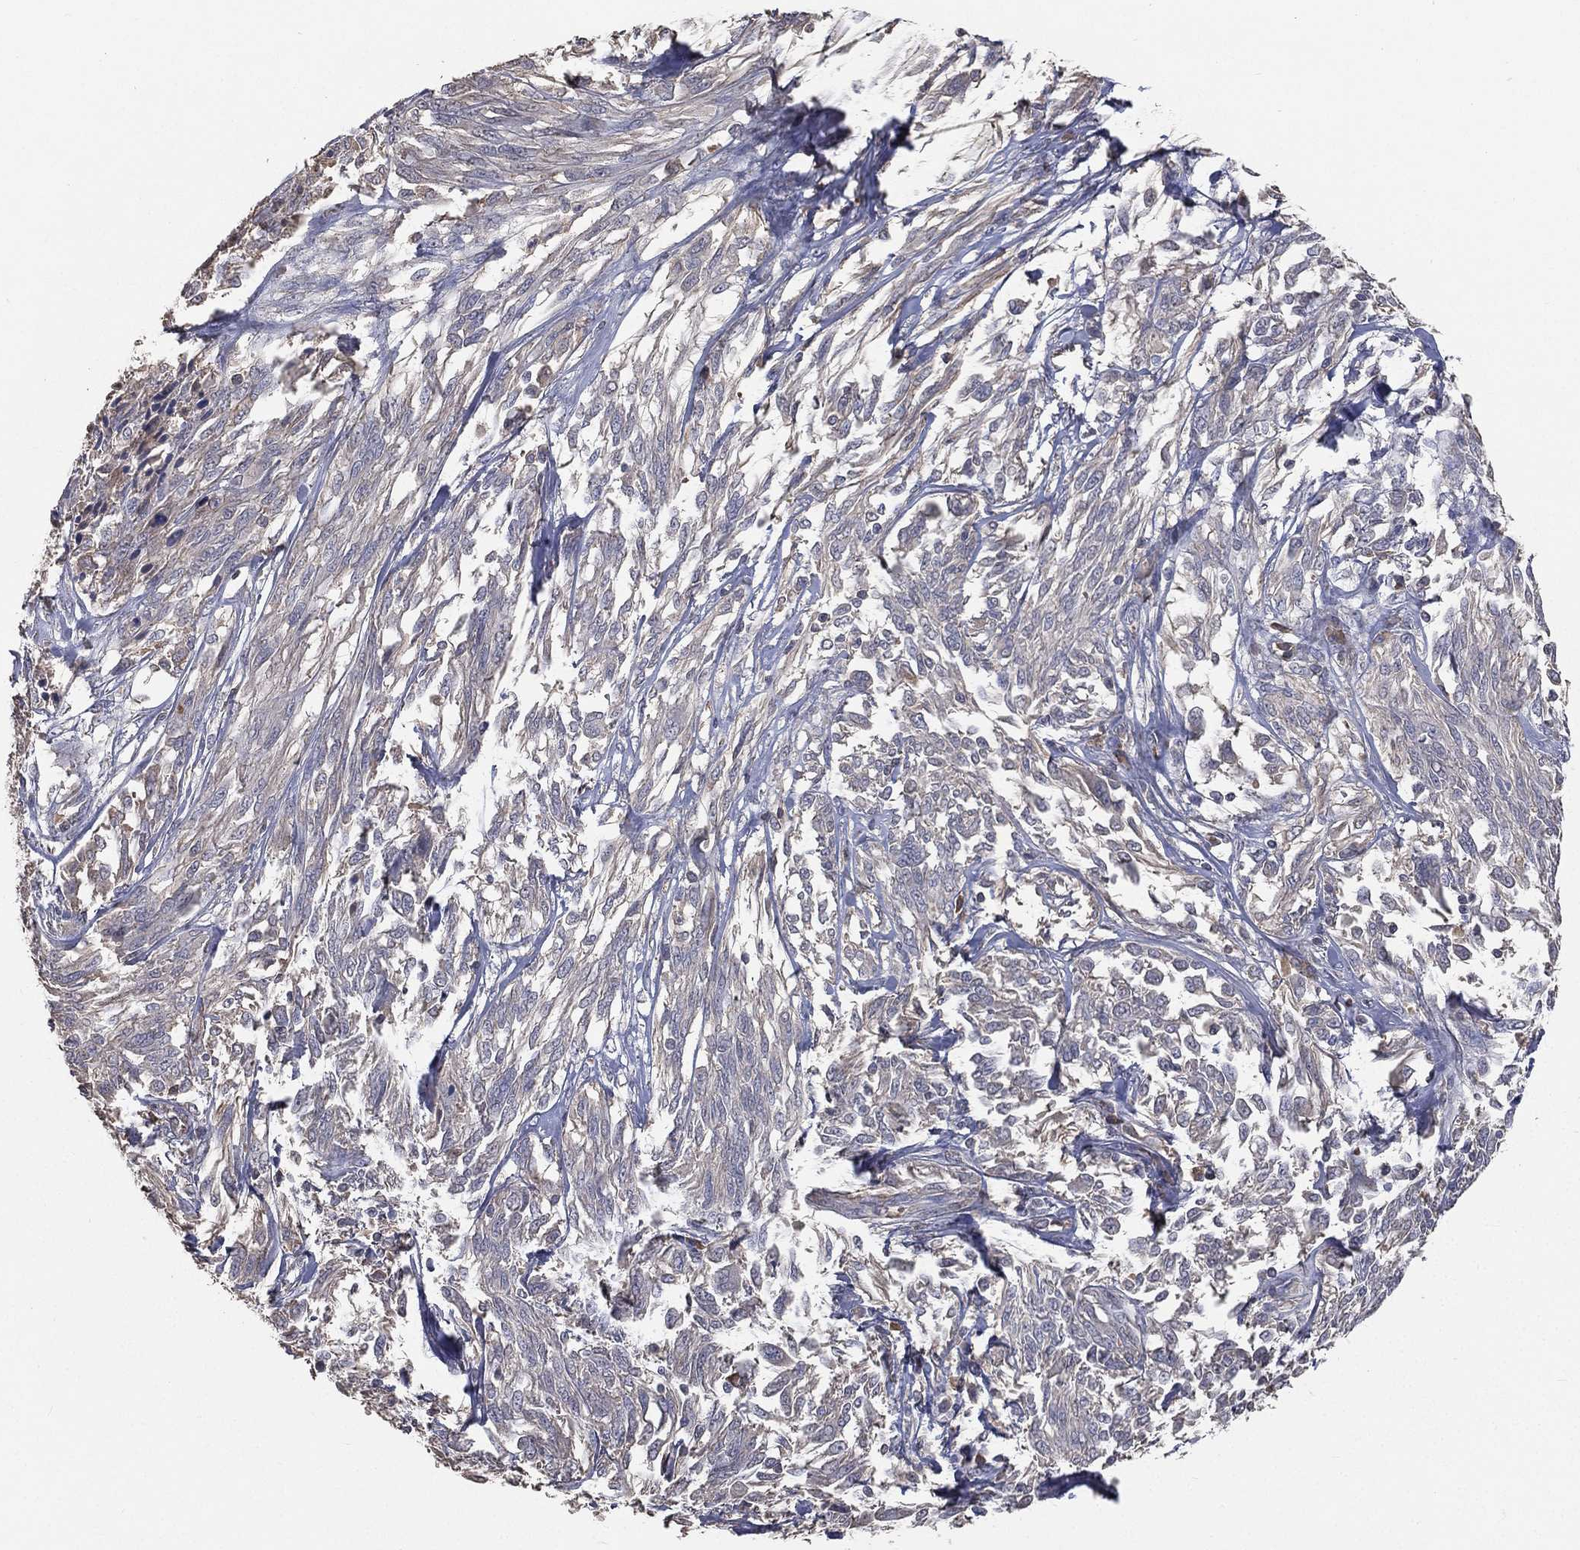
{"staining": {"intensity": "negative", "quantity": "none", "location": "none"}, "tissue": "melanoma", "cell_type": "Tumor cells", "image_type": "cancer", "snomed": [{"axis": "morphology", "description": "Malignant melanoma, NOS"}, {"axis": "topography", "description": "Skin"}], "caption": "The IHC photomicrograph has no significant expression in tumor cells of melanoma tissue. (DAB immunohistochemistry (IHC), high magnification).", "gene": "SNAP25", "patient": {"sex": "female", "age": 91}}